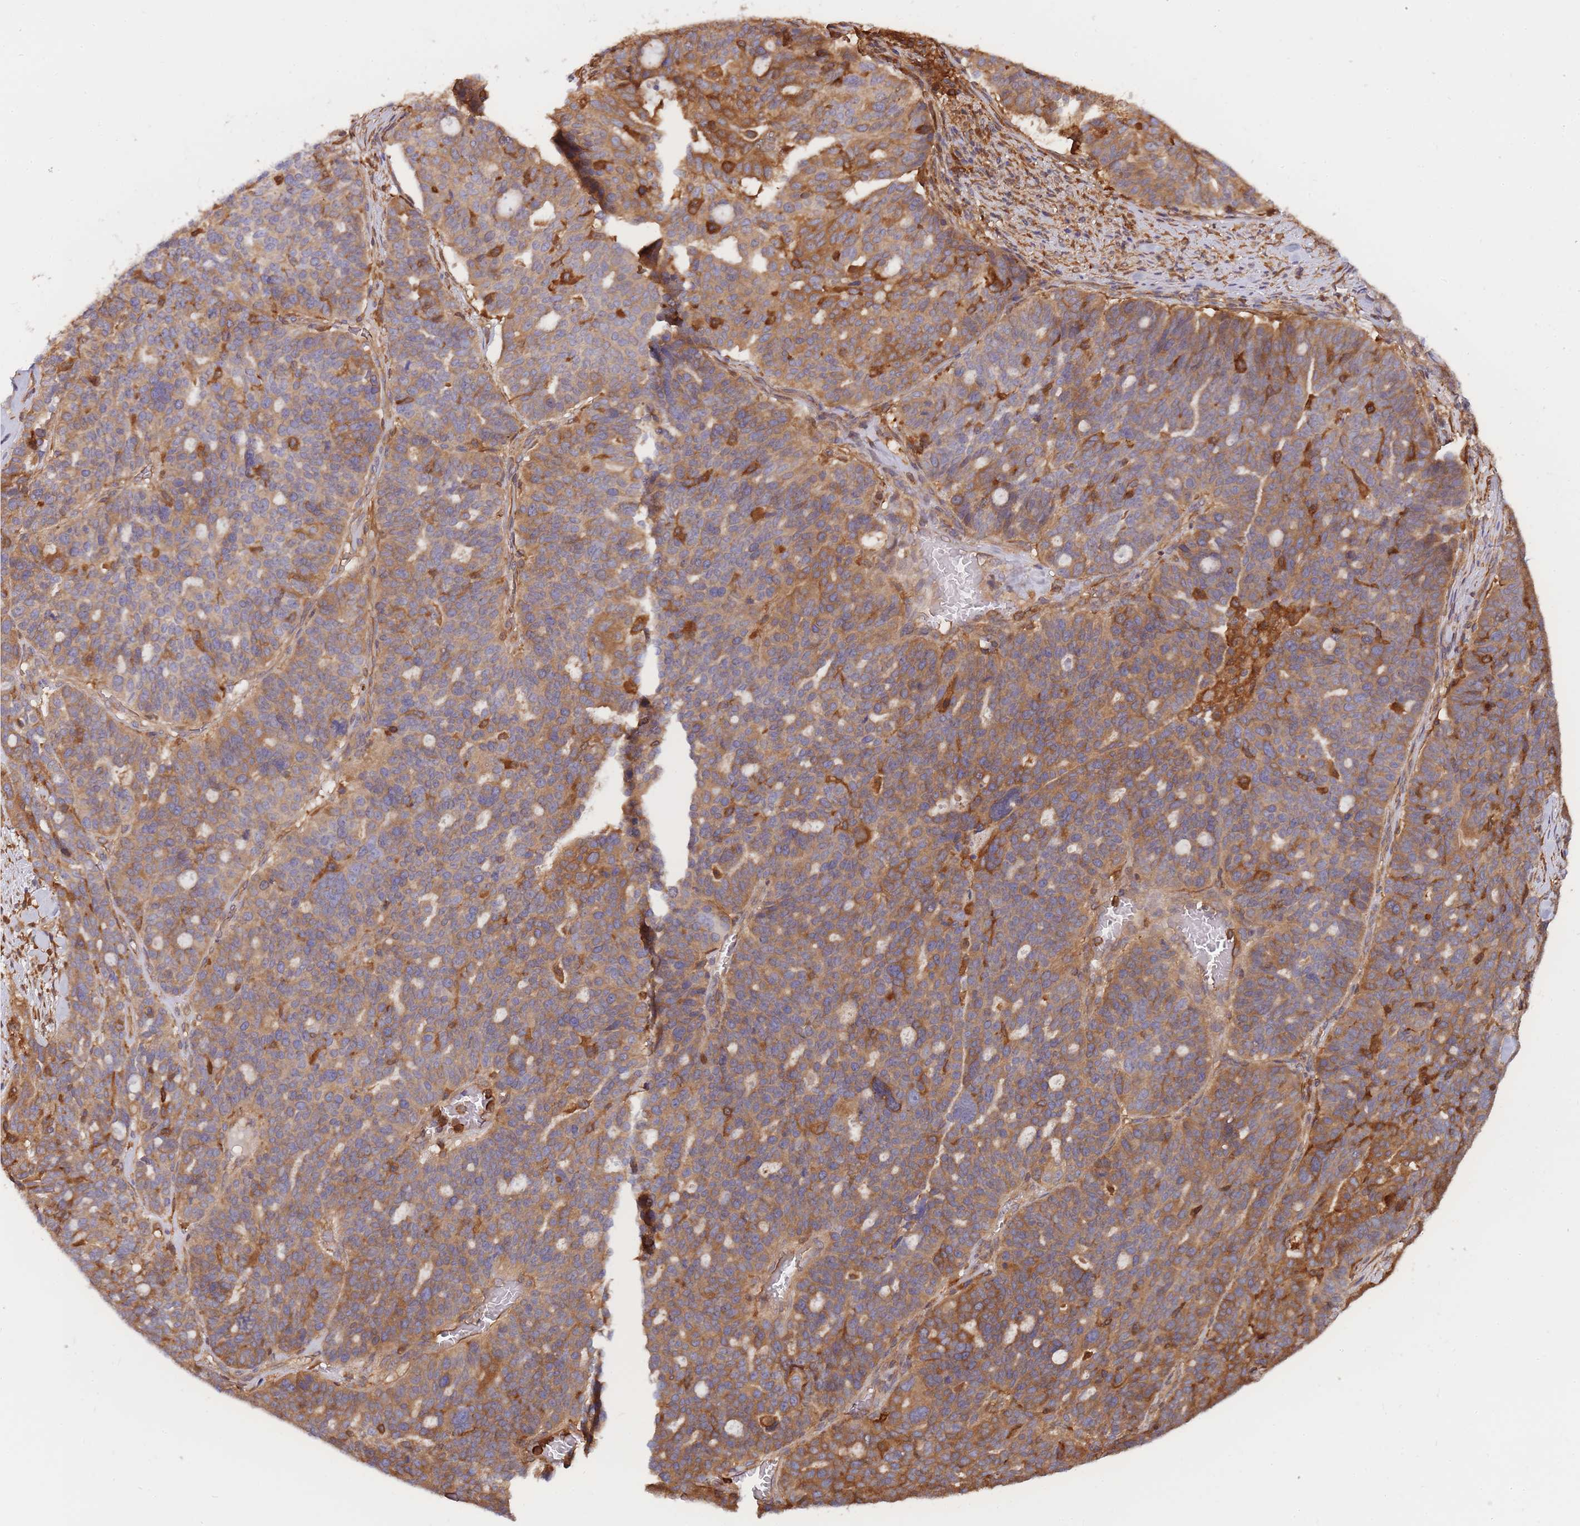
{"staining": {"intensity": "moderate", "quantity": "25%-75%", "location": "cytoplasmic/membranous"}, "tissue": "ovarian cancer", "cell_type": "Tumor cells", "image_type": "cancer", "snomed": [{"axis": "morphology", "description": "Cystadenocarcinoma, serous, NOS"}, {"axis": "topography", "description": "Ovary"}], "caption": "An image of ovarian cancer (serous cystadenocarcinoma) stained for a protein displays moderate cytoplasmic/membranous brown staining in tumor cells.", "gene": "SLC4A9", "patient": {"sex": "female", "age": 59}}